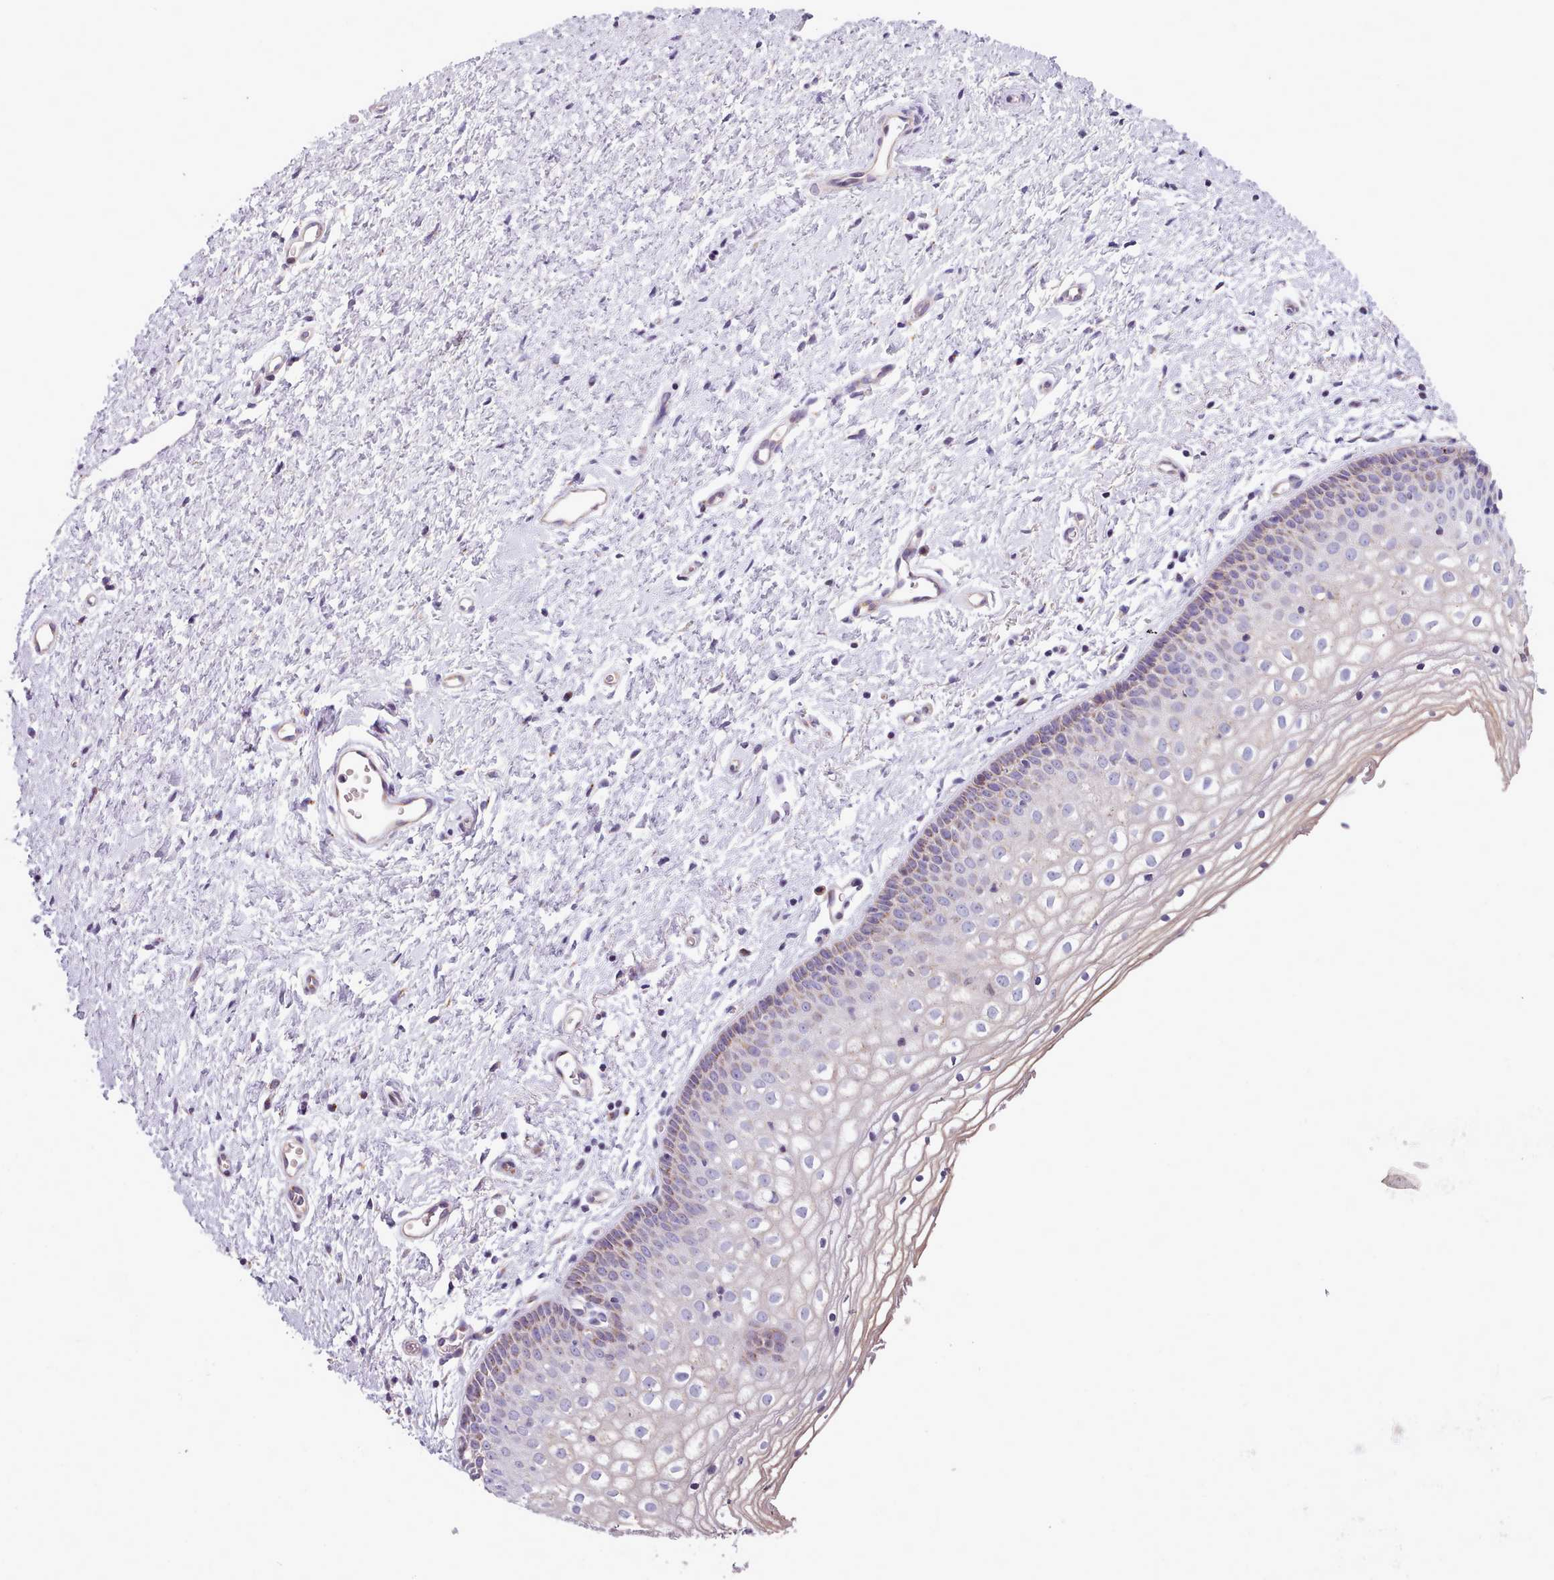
{"staining": {"intensity": "moderate", "quantity": "<25%", "location": "cytoplasmic/membranous"}, "tissue": "vagina", "cell_type": "Squamous epithelial cells", "image_type": "normal", "snomed": [{"axis": "morphology", "description": "Normal tissue, NOS"}, {"axis": "topography", "description": "Vagina"}], "caption": "Protein analysis of normal vagina displays moderate cytoplasmic/membranous staining in about <25% of squamous epithelial cells.", "gene": "SLC52A3", "patient": {"sex": "female", "age": 60}}